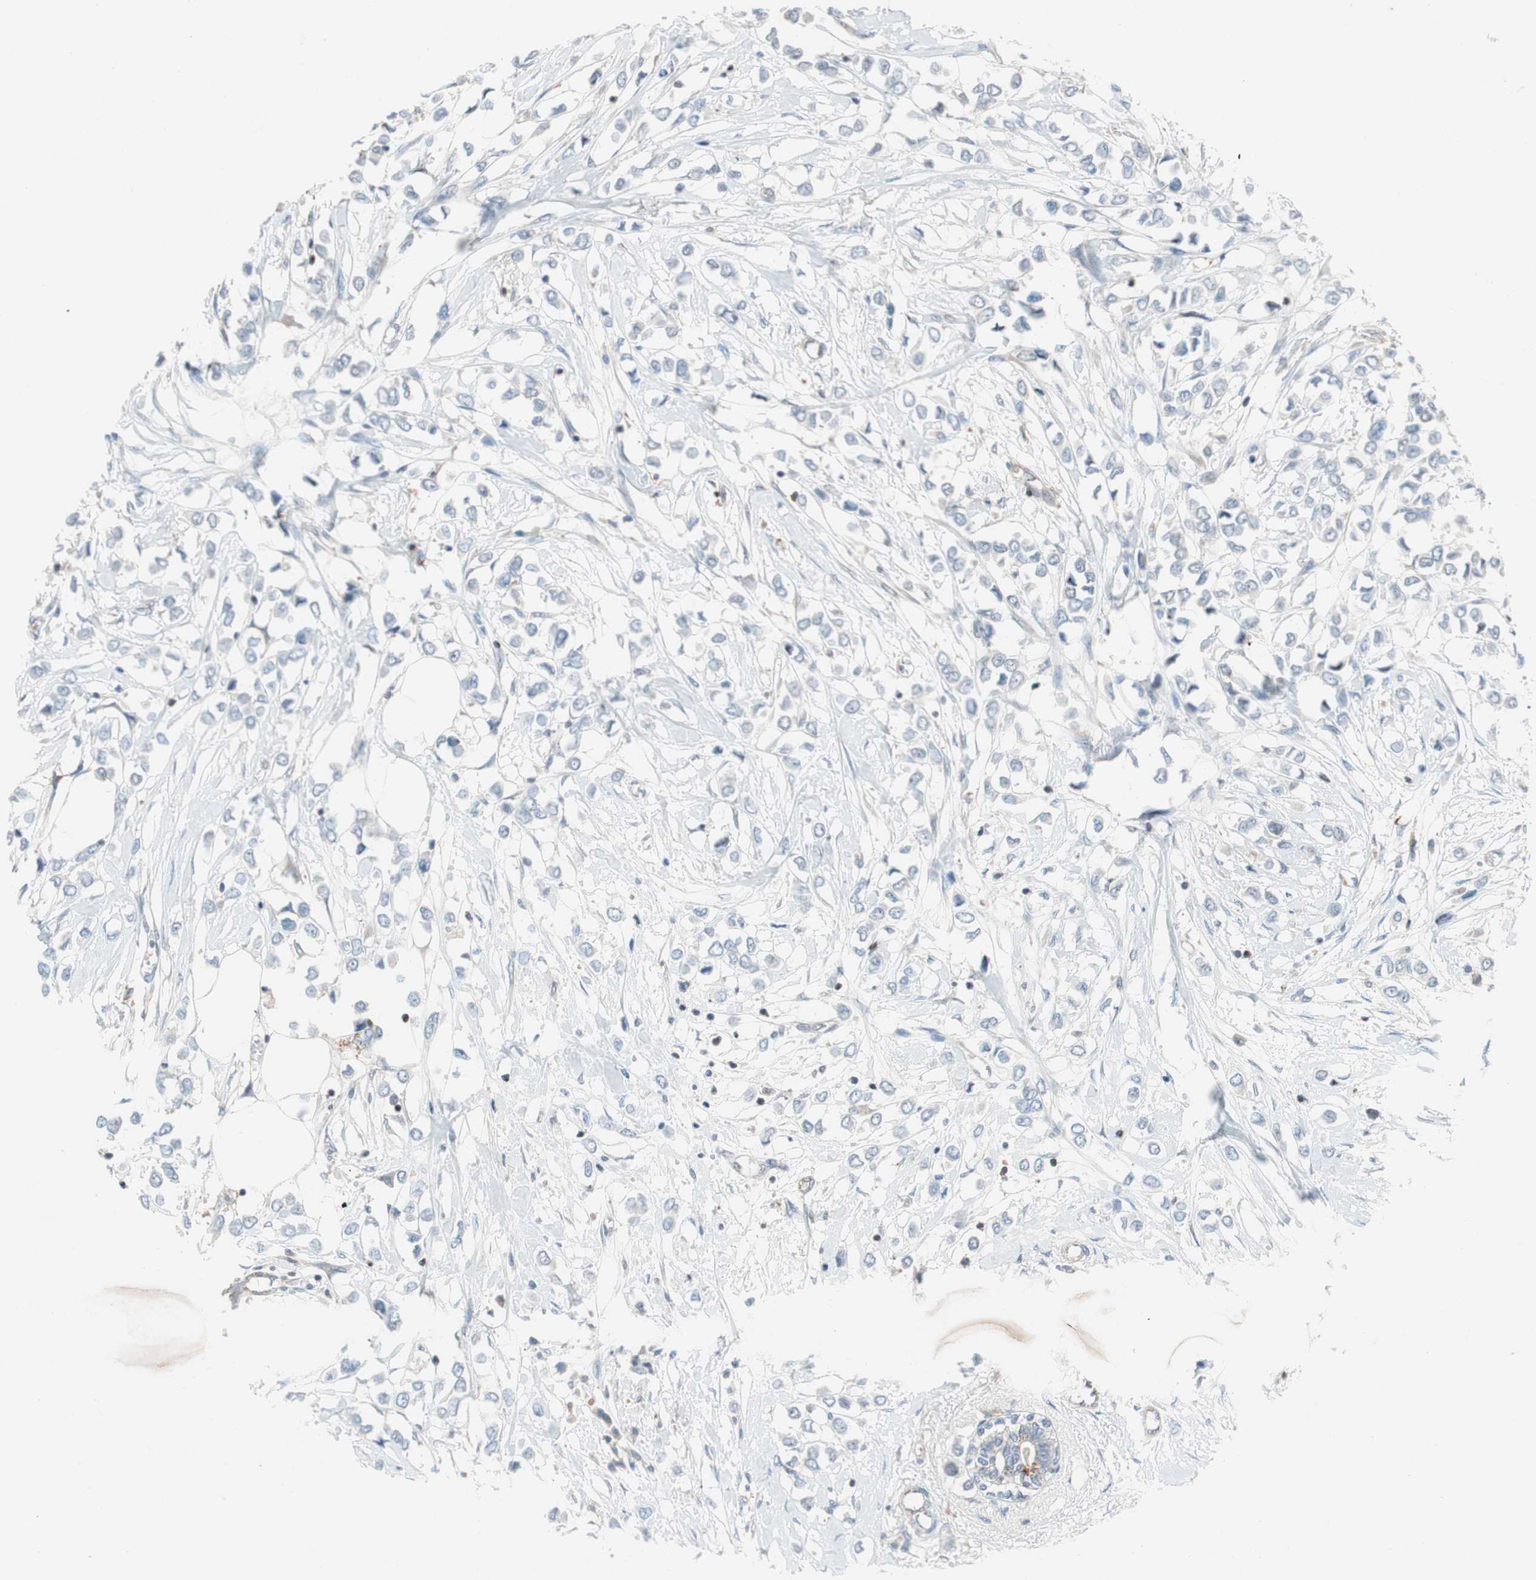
{"staining": {"intensity": "negative", "quantity": "none", "location": "none"}, "tissue": "breast cancer", "cell_type": "Tumor cells", "image_type": "cancer", "snomed": [{"axis": "morphology", "description": "Lobular carcinoma"}, {"axis": "topography", "description": "Breast"}], "caption": "This photomicrograph is of breast cancer (lobular carcinoma) stained with immunohistochemistry to label a protein in brown with the nuclei are counter-stained blue. There is no expression in tumor cells.", "gene": "GALT", "patient": {"sex": "female", "age": 51}}